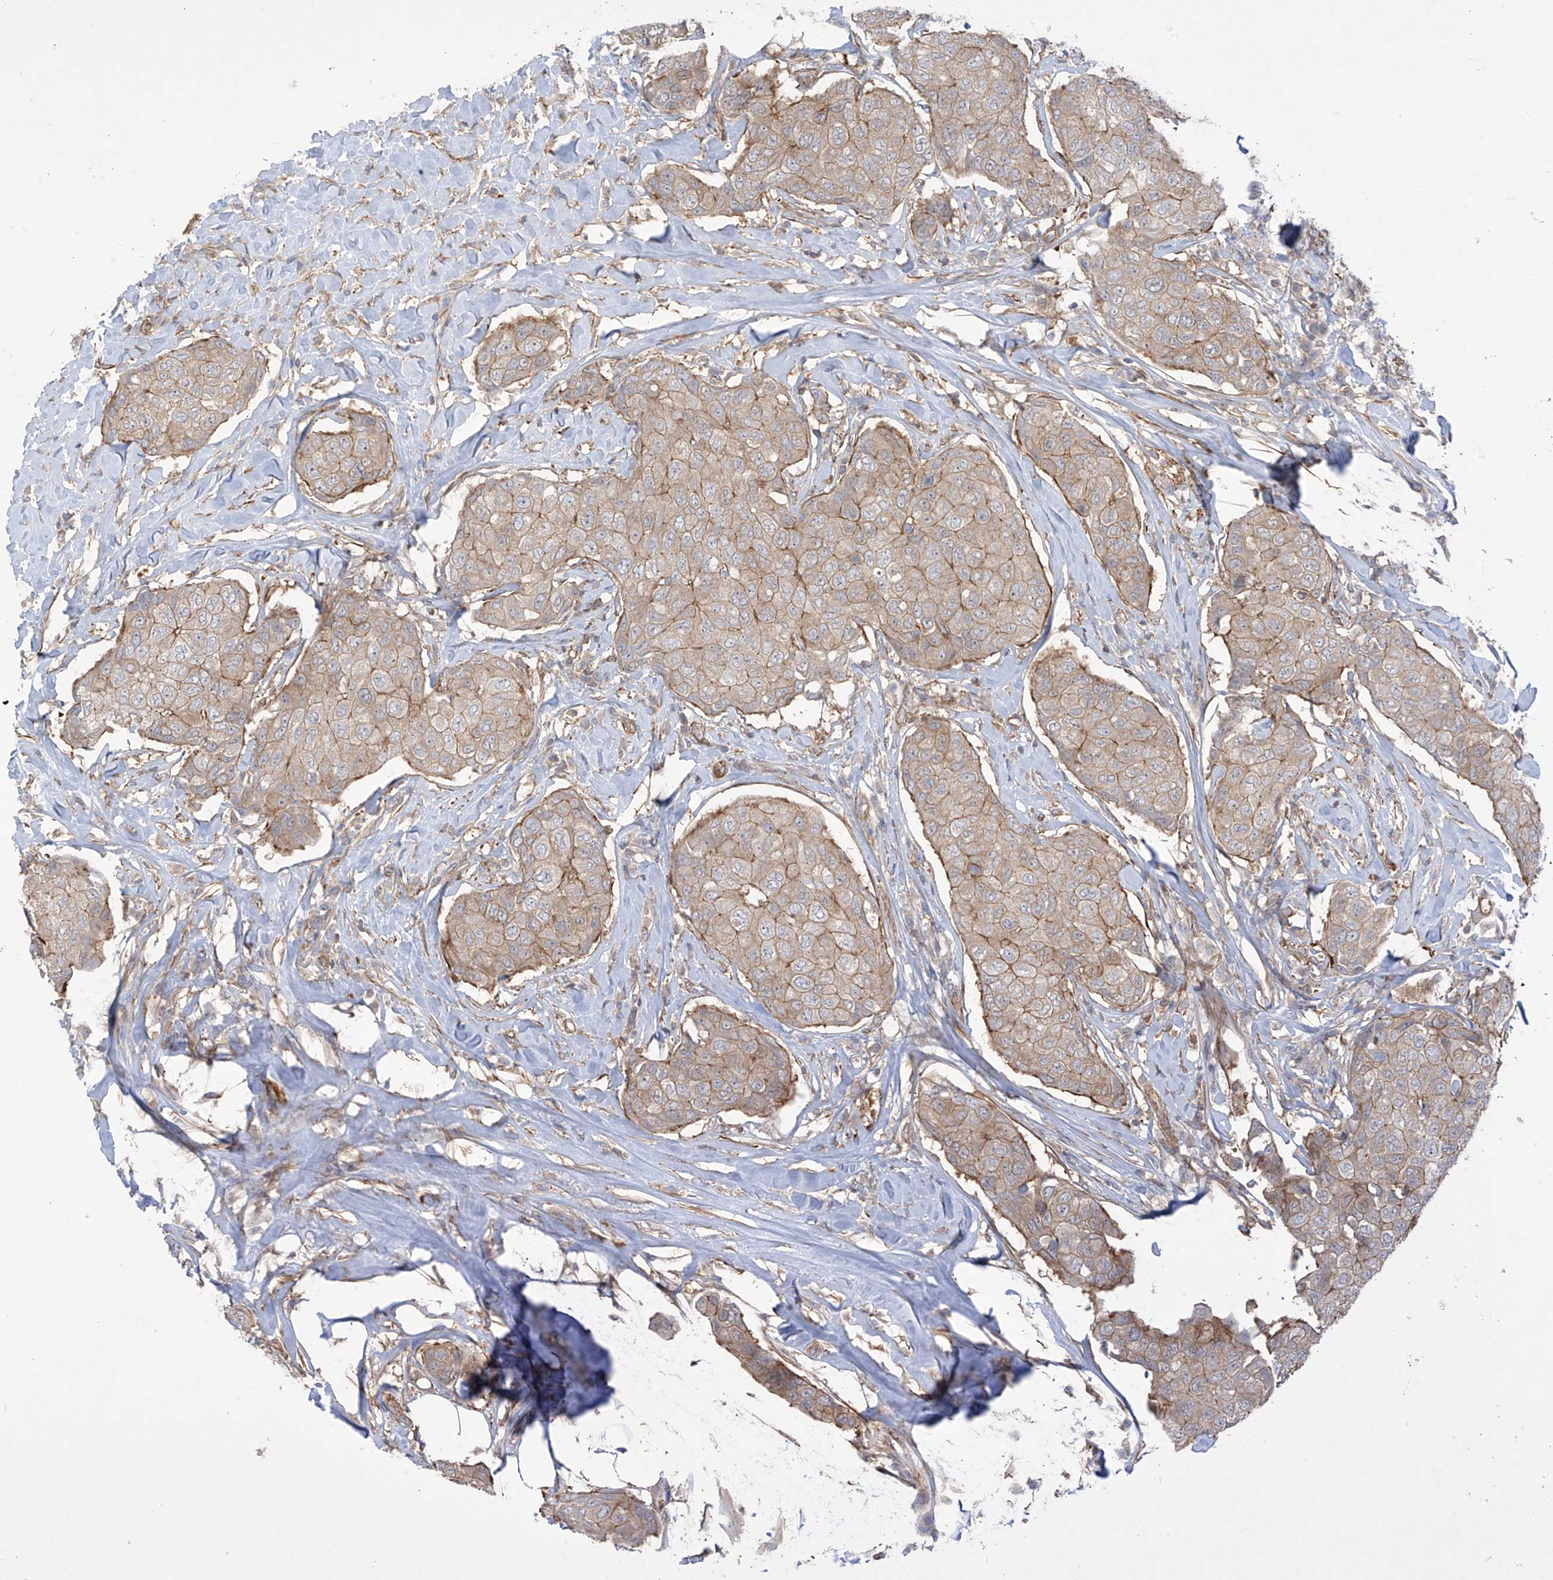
{"staining": {"intensity": "weak", "quantity": ">75%", "location": "cytoplasmic/membranous"}, "tissue": "breast cancer", "cell_type": "Tumor cells", "image_type": "cancer", "snomed": [{"axis": "morphology", "description": "Duct carcinoma"}, {"axis": "topography", "description": "Breast"}], "caption": "This image reveals infiltrating ductal carcinoma (breast) stained with immunohistochemistry (IHC) to label a protein in brown. The cytoplasmic/membranous of tumor cells show weak positivity for the protein. Nuclei are counter-stained blue.", "gene": "TRMU", "patient": {"sex": "female", "age": 80}}